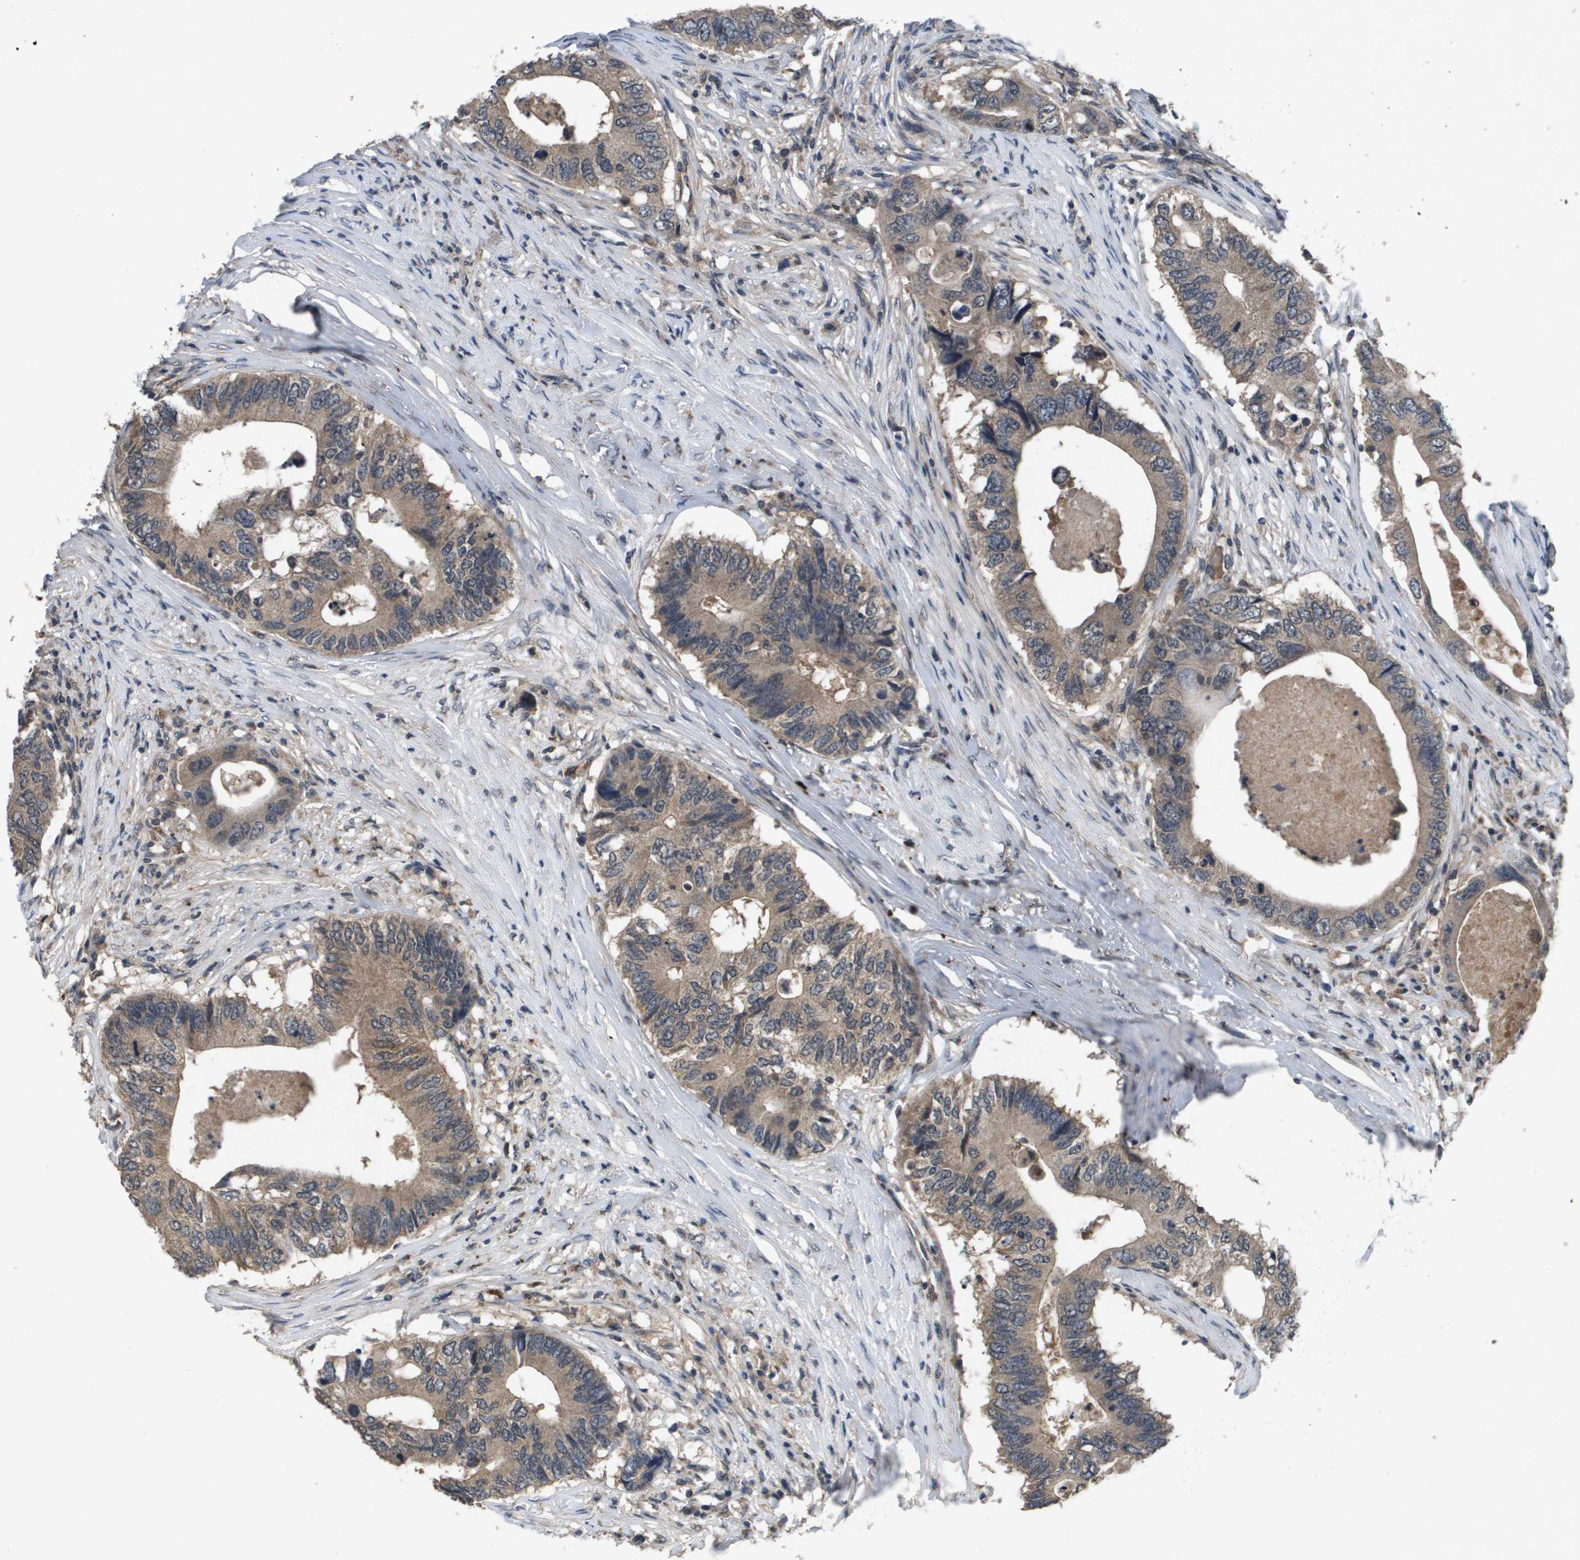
{"staining": {"intensity": "moderate", "quantity": ">75%", "location": "cytoplasmic/membranous"}, "tissue": "colorectal cancer", "cell_type": "Tumor cells", "image_type": "cancer", "snomed": [{"axis": "morphology", "description": "Adenocarcinoma, NOS"}, {"axis": "topography", "description": "Colon"}], "caption": "Protein positivity by immunohistochemistry (IHC) displays moderate cytoplasmic/membranous positivity in approximately >75% of tumor cells in colorectal adenocarcinoma. (DAB = brown stain, brightfield microscopy at high magnification).", "gene": "PROC", "patient": {"sex": "male", "age": 71}}